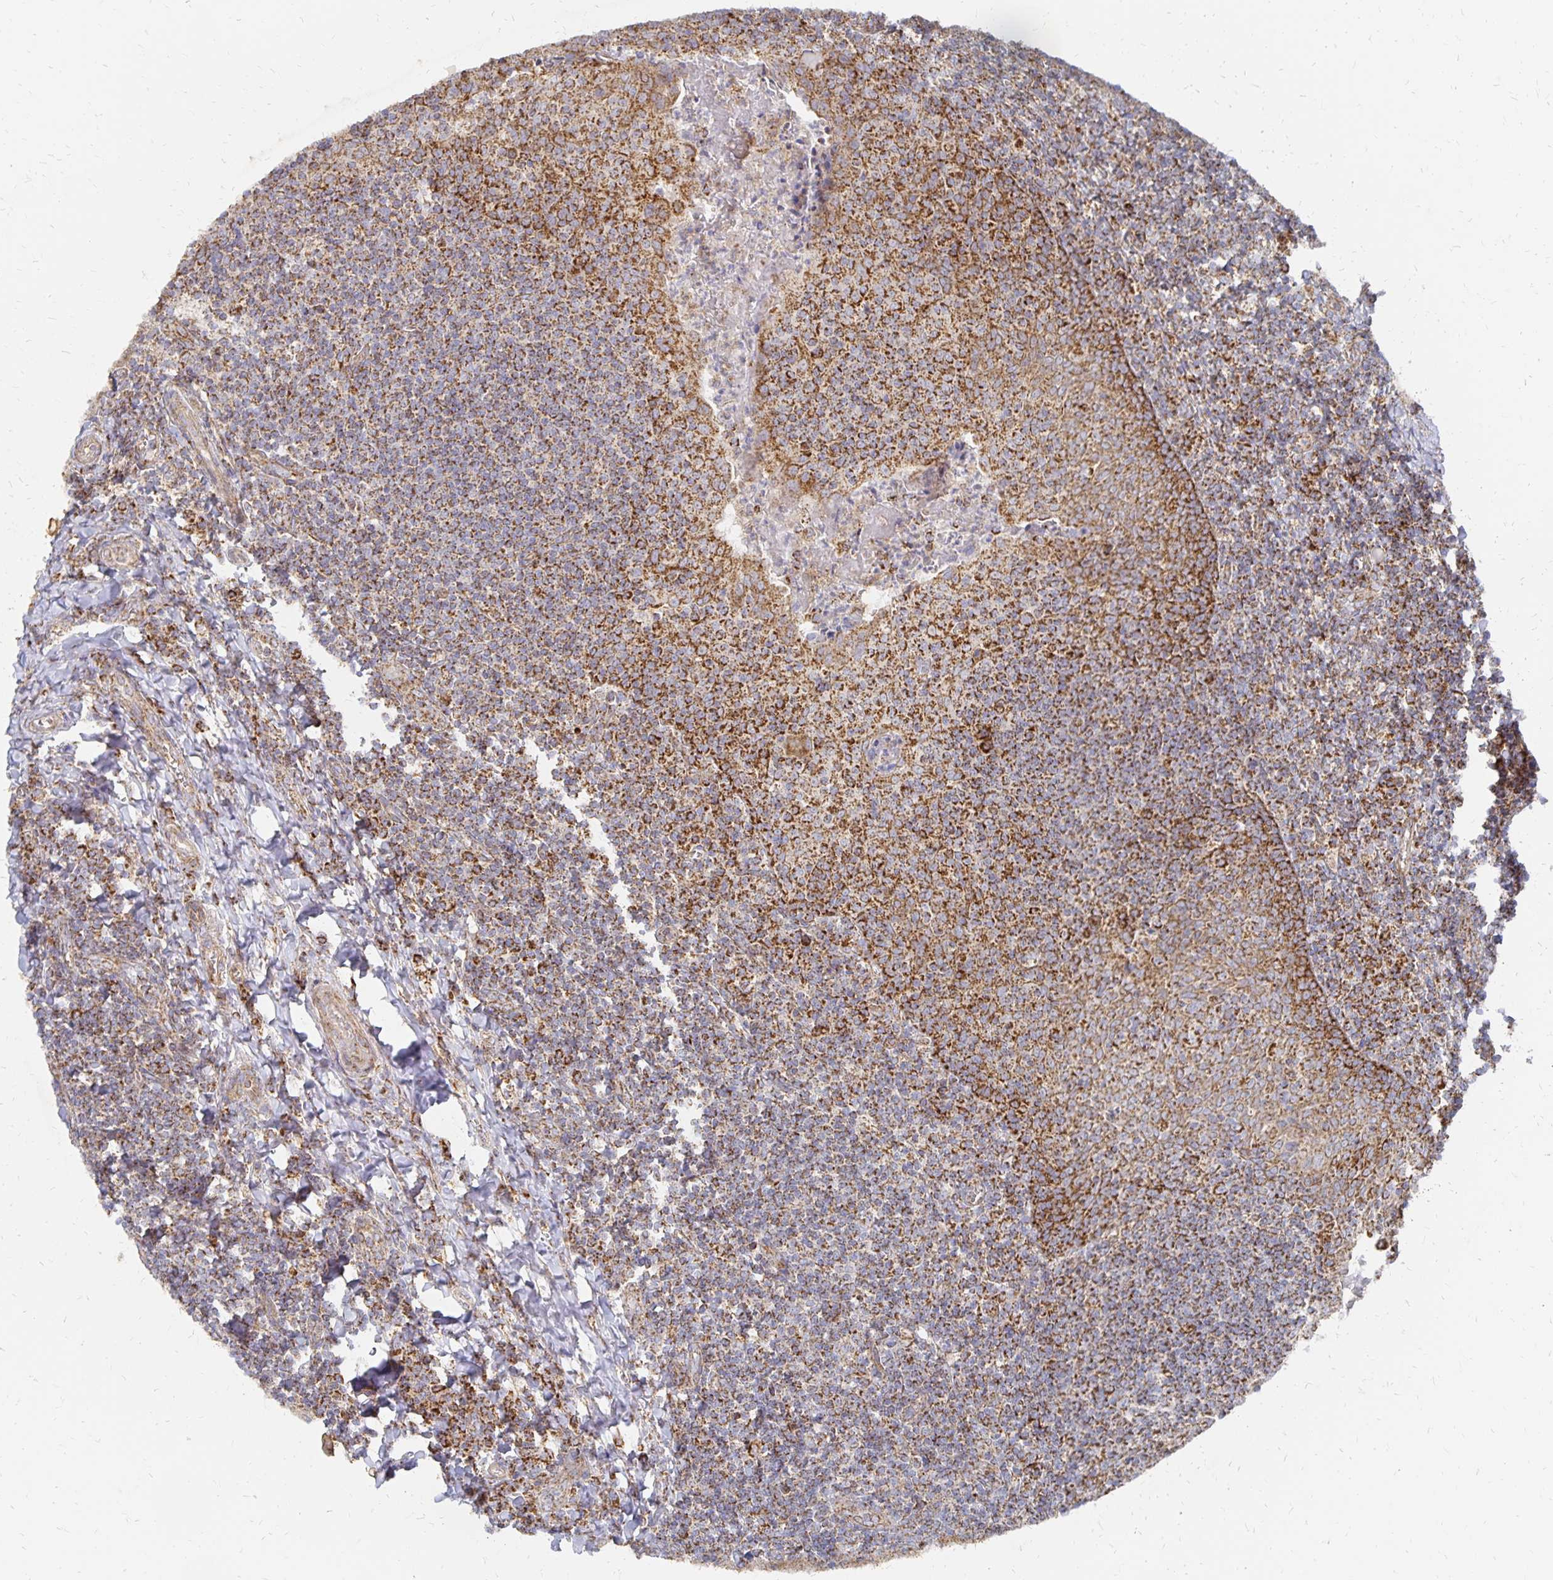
{"staining": {"intensity": "strong", "quantity": "25%-75%", "location": "cytoplasmic/membranous"}, "tissue": "tonsil", "cell_type": "Non-germinal center cells", "image_type": "normal", "snomed": [{"axis": "morphology", "description": "Normal tissue, NOS"}, {"axis": "morphology", "description": "Inflammation, NOS"}, {"axis": "topography", "description": "Tonsil"}], "caption": "Protein staining by immunohistochemistry shows strong cytoplasmic/membranous positivity in approximately 25%-75% of non-germinal center cells in unremarkable tonsil.", "gene": "STOML2", "patient": {"sex": "female", "age": 31}}